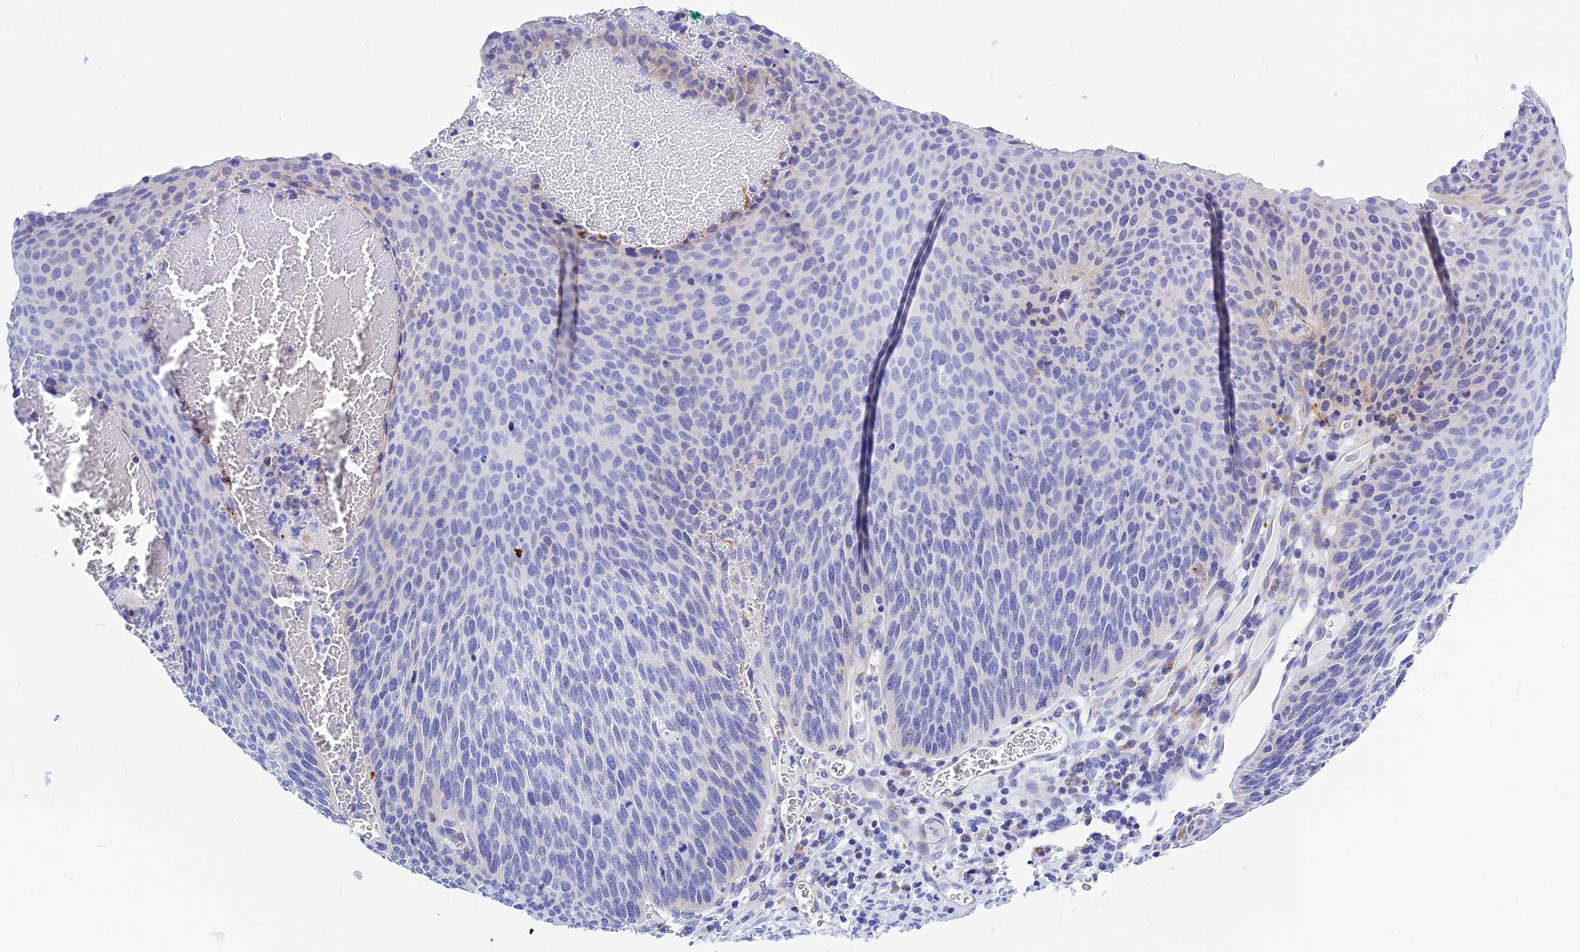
{"staining": {"intensity": "negative", "quantity": "none", "location": "none"}, "tissue": "cervical cancer", "cell_type": "Tumor cells", "image_type": "cancer", "snomed": [{"axis": "morphology", "description": "Squamous cell carcinoma, NOS"}, {"axis": "topography", "description": "Cervix"}], "caption": "Immunohistochemistry of cervical squamous cell carcinoma shows no expression in tumor cells.", "gene": "CNOT6", "patient": {"sex": "female", "age": 55}}